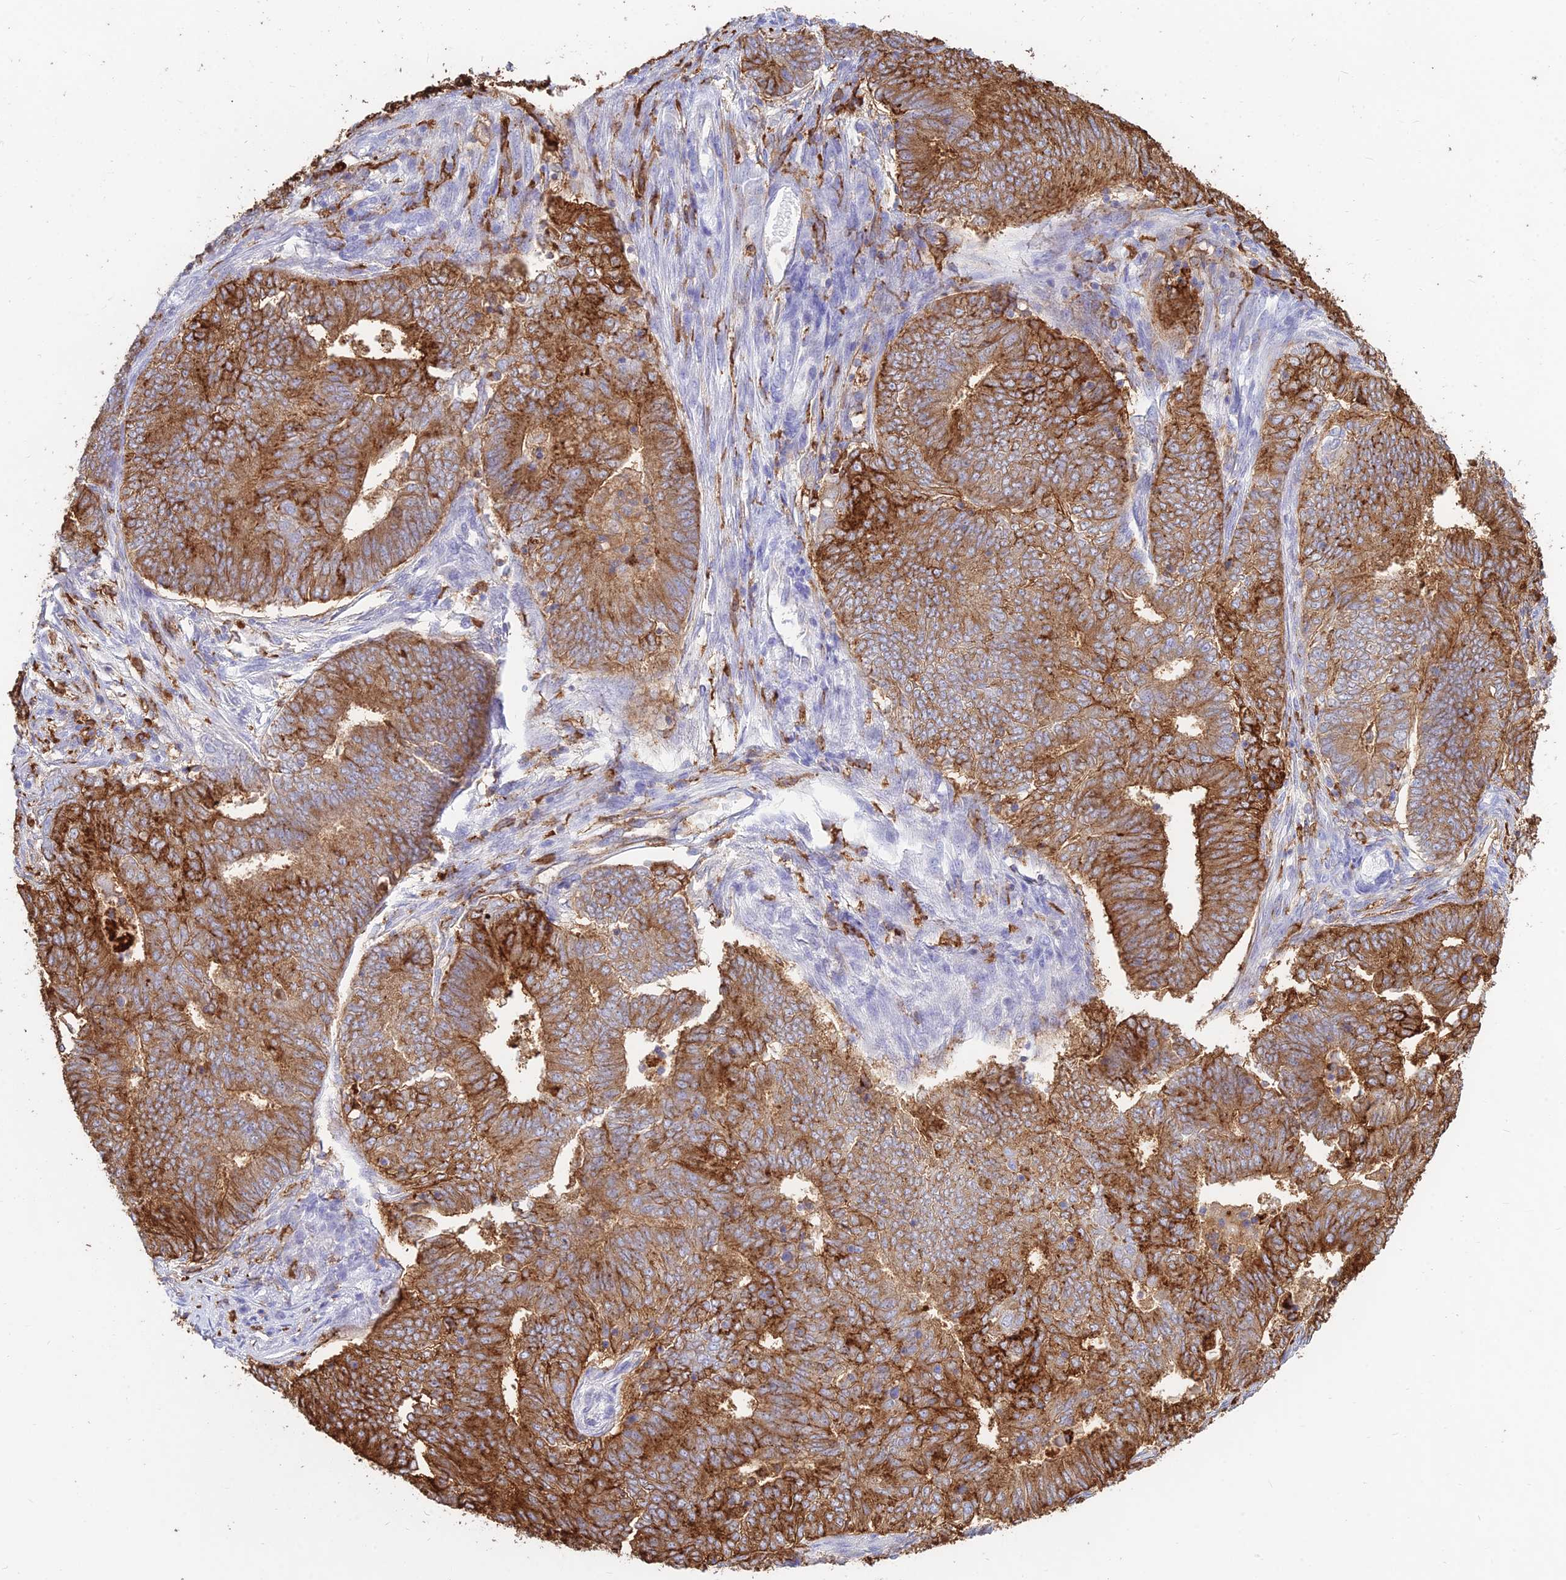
{"staining": {"intensity": "strong", "quantity": ">75%", "location": "cytoplasmic/membranous"}, "tissue": "endometrial cancer", "cell_type": "Tumor cells", "image_type": "cancer", "snomed": [{"axis": "morphology", "description": "Adenocarcinoma, NOS"}, {"axis": "topography", "description": "Endometrium"}], "caption": "A brown stain highlights strong cytoplasmic/membranous staining of a protein in human adenocarcinoma (endometrial) tumor cells.", "gene": "HLA-DRB1", "patient": {"sex": "female", "age": 62}}